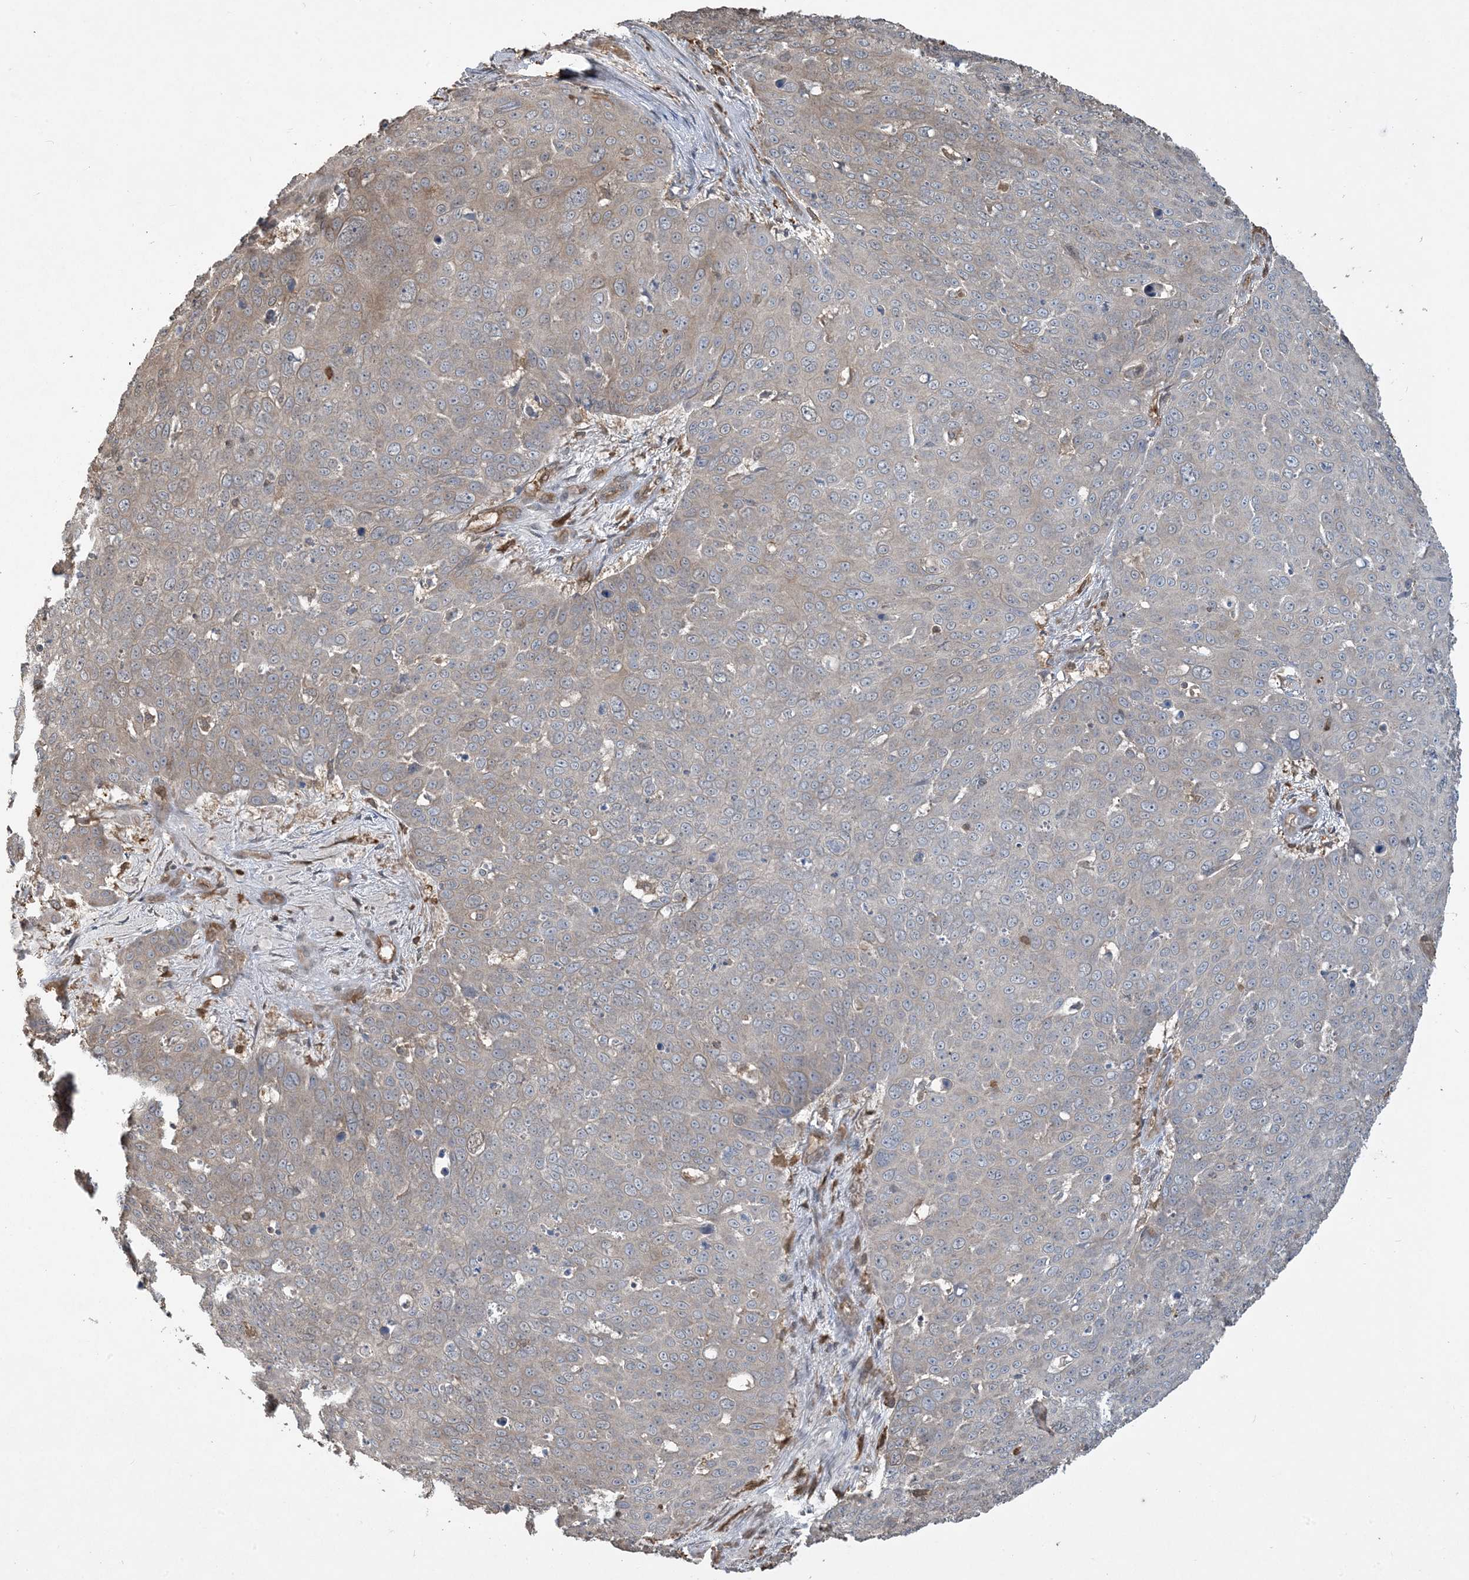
{"staining": {"intensity": "weak", "quantity": "25%-75%", "location": "cytoplasmic/membranous"}, "tissue": "skin cancer", "cell_type": "Tumor cells", "image_type": "cancer", "snomed": [{"axis": "morphology", "description": "Squamous cell carcinoma, NOS"}, {"axis": "topography", "description": "Skin"}], "caption": "Protein staining of squamous cell carcinoma (skin) tissue exhibits weak cytoplasmic/membranous positivity in about 25%-75% of tumor cells.", "gene": "TMSB4X", "patient": {"sex": "male", "age": 71}}